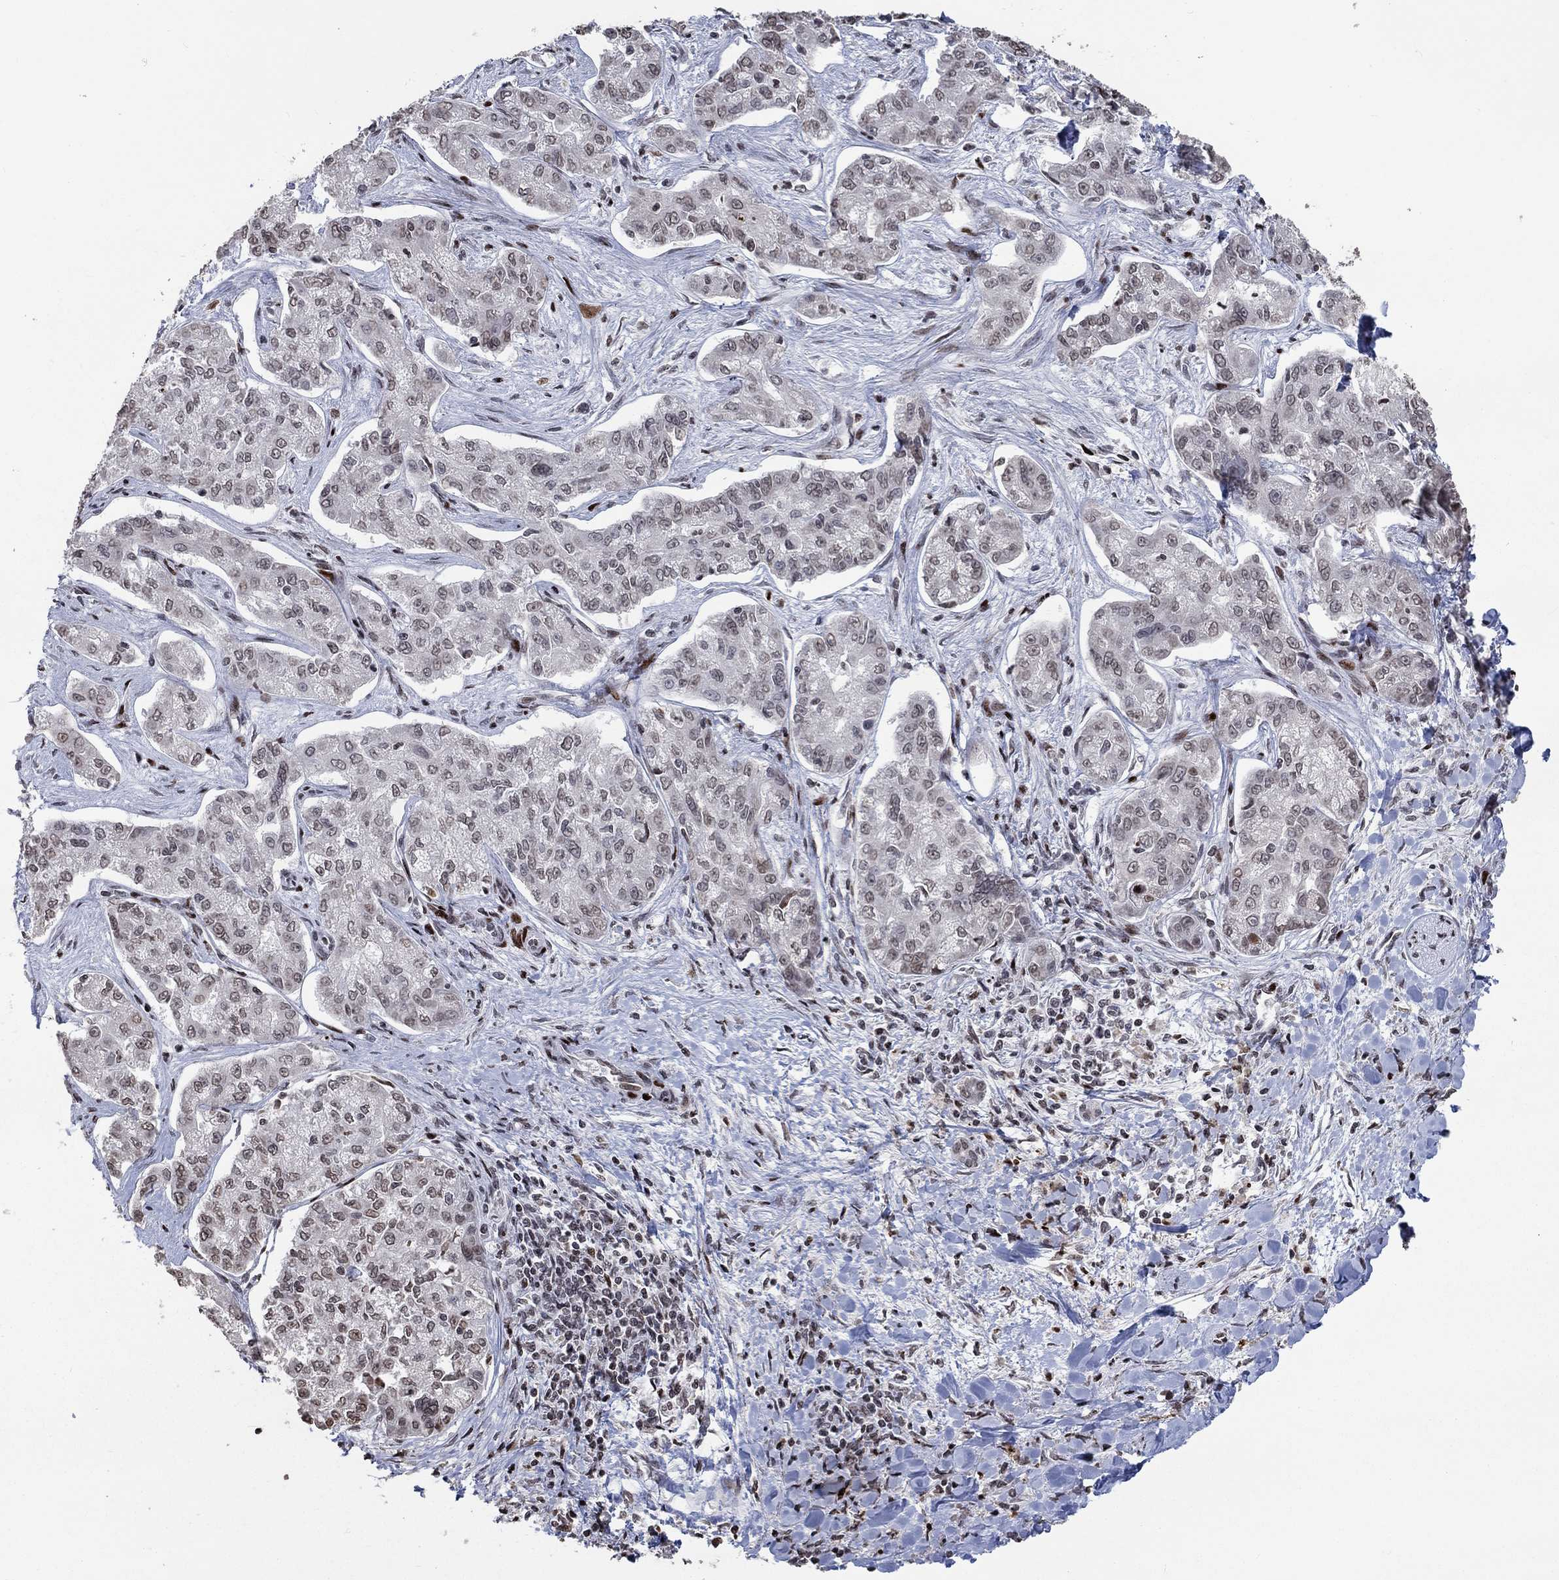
{"staining": {"intensity": "negative", "quantity": "none", "location": "none"}, "tissue": "liver cancer", "cell_type": "Tumor cells", "image_type": "cancer", "snomed": [{"axis": "morphology", "description": "Cholangiocarcinoma"}, {"axis": "topography", "description": "Liver"}], "caption": "Immunohistochemical staining of cholangiocarcinoma (liver) demonstrates no significant expression in tumor cells.", "gene": "SRSF3", "patient": {"sex": "female", "age": 47}}